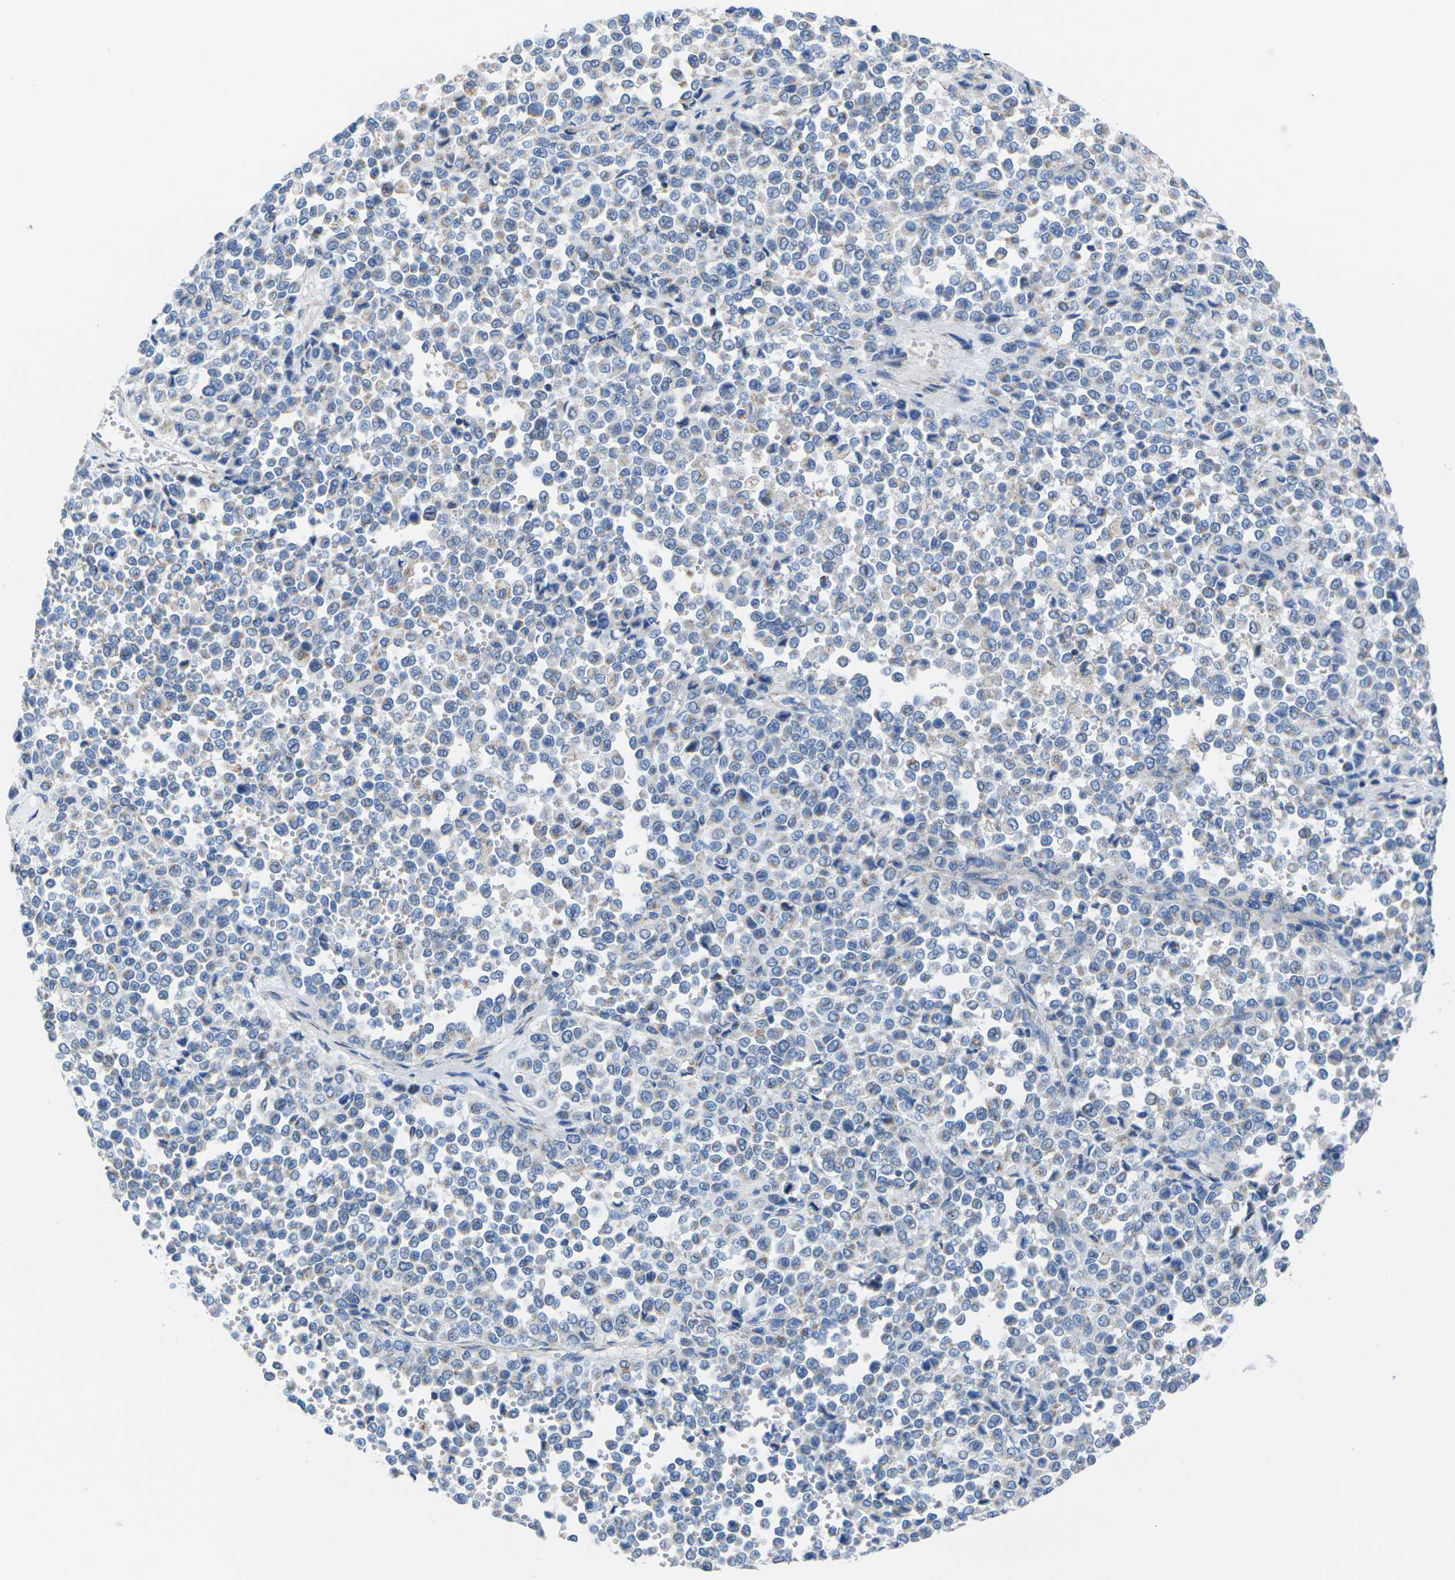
{"staining": {"intensity": "negative", "quantity": "none", "location": "none"}, "tissue": "melanoma", "cell_type": "Tumor cells", "image_type": "cancer", "snomed": [{"axis": "morphology", "description": "Malignant melanoma, Metastatic site"}, {"axis": "topography", "description": "Pancreas"}], "caption": "High magnification brightfield microscopy of malignant melanoma (metastatic site) stained with DAB (brown) and counterstained with hematoxylin (blue): tumor cells show no significant expression.", "gene": "TMEM204", "patient": {"sex": "female", "age": 30}}